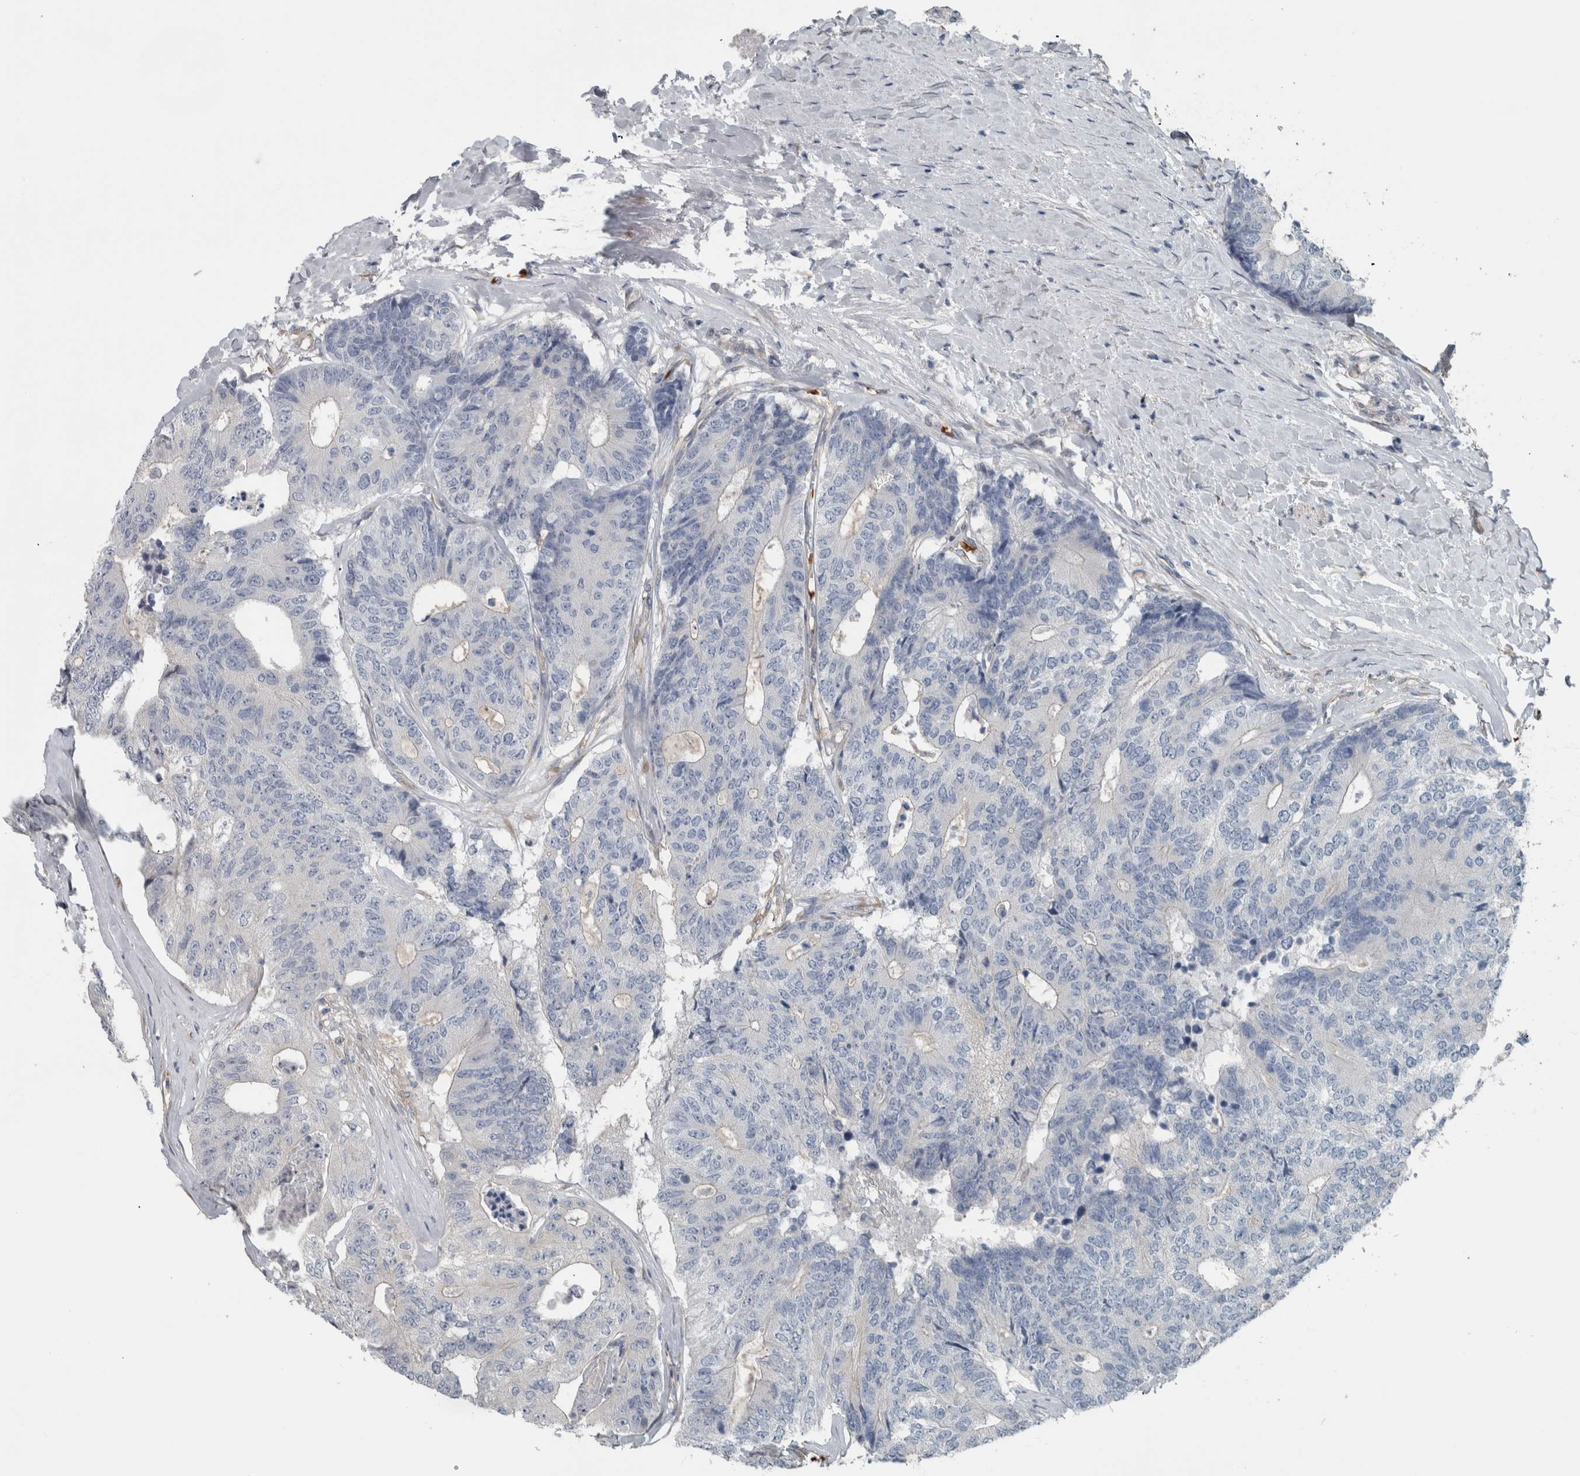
{"staining": {"intensity": "negative", "quantity": "none", "location": "none"}, "tissue": "colorectal cancer", "cell_type": "Tumor cells", "image_type": "cancer", "snomed": [{"axis": "morphology", "description": "Adenocarcinoma, NOS"}, {"axis": "topography", "description": "Colon"}], "caption": "Immunohistochemistry (IHC) of colorectal cancer exhibits no staining in tumor cells.", "gene": "SH3GL2", "patient": {"sex": "female", "age": 67}}